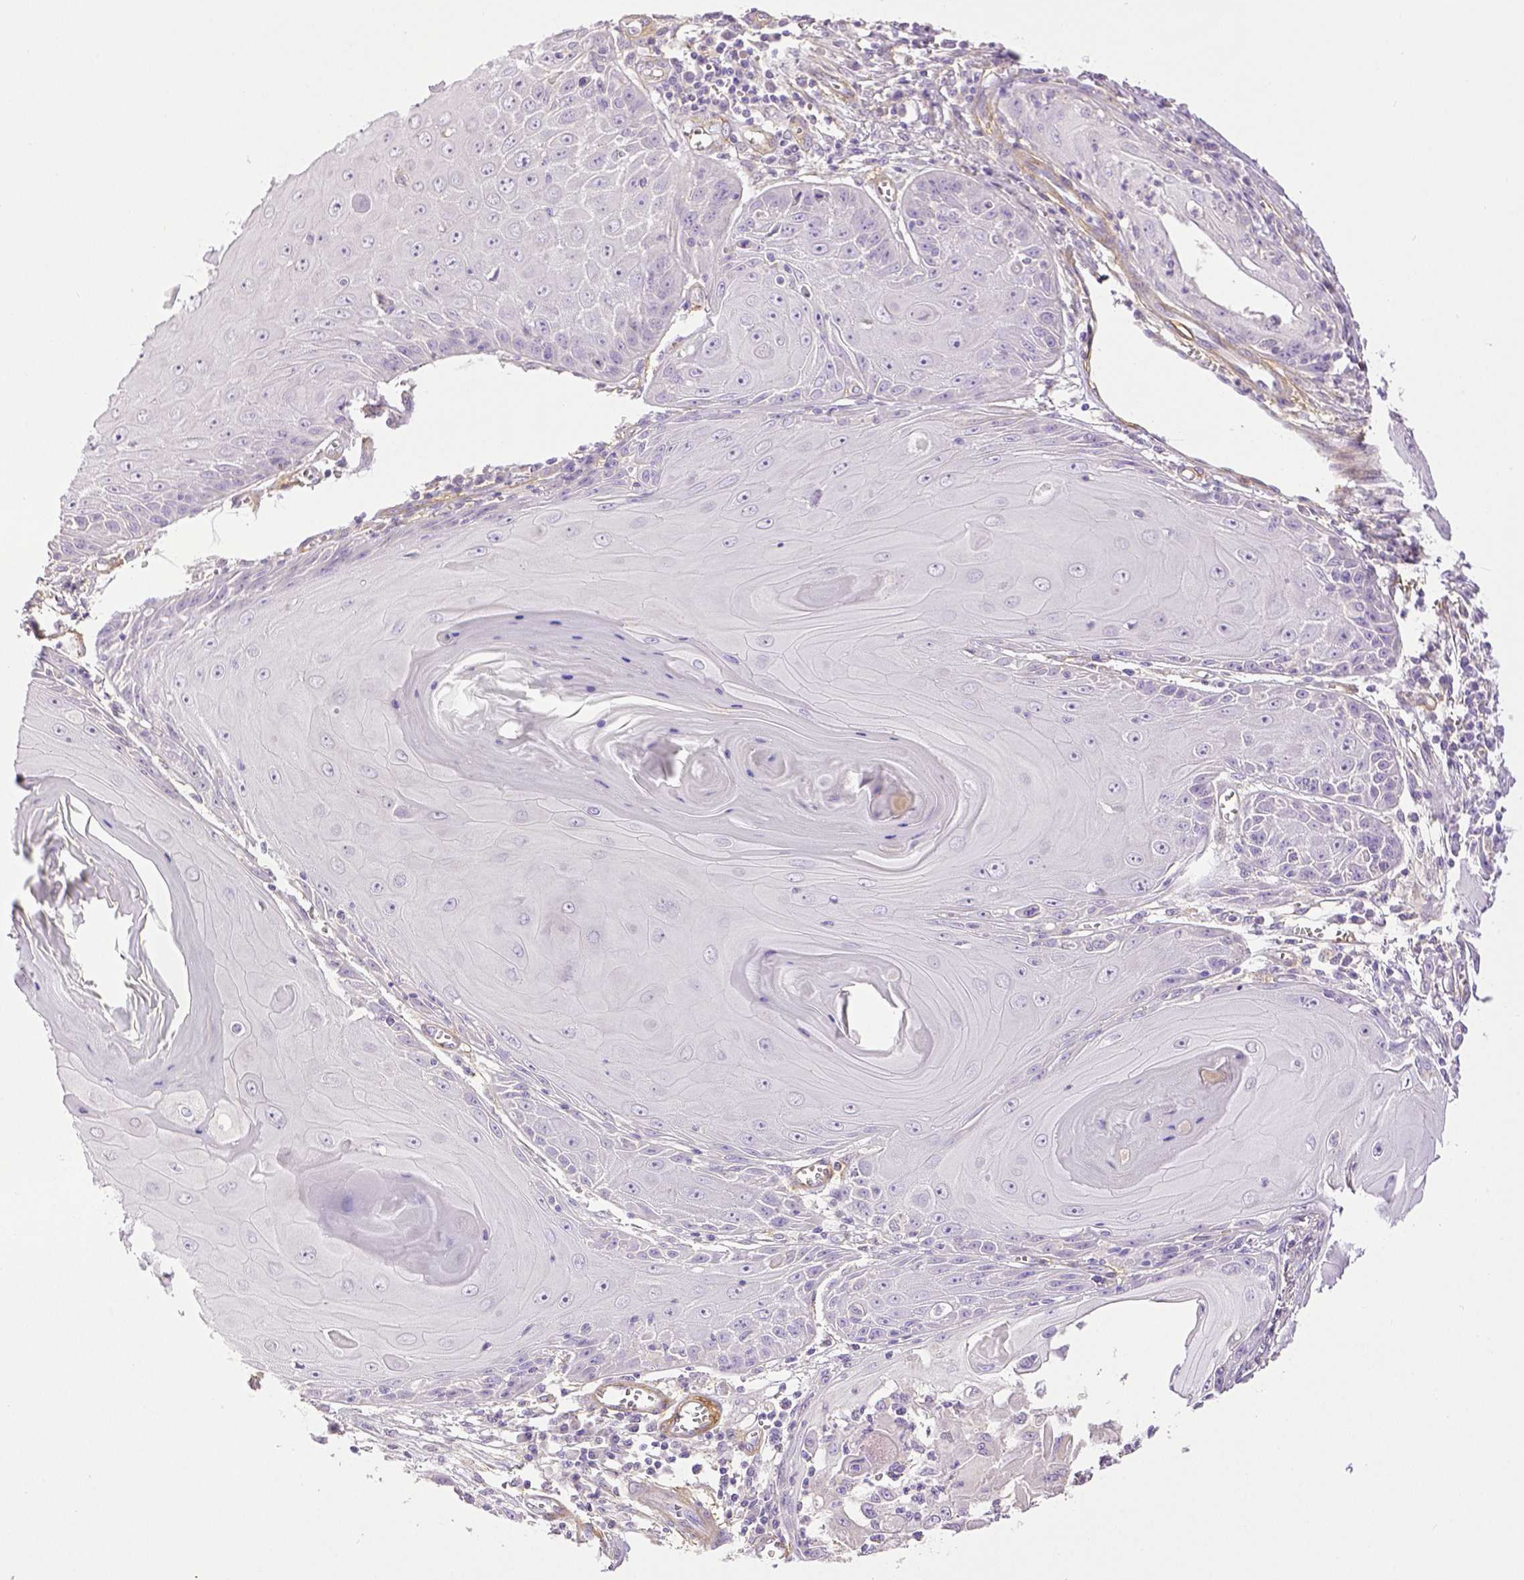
{"staining": {"intensity": "negative", "quantity": "none", "location": "none"}, "tissue": "skin cancer", "cell_type": "Tumor cells", "image_type": "cancer", "snomed": [{"axis": "morphology", "description": "Squamous cell carcinoma, NOS"}, {"axis": "topography", "description": "Skin"}, {"axis": "topography", "description": "Vulva"}], "caption": "Tumor cells show no significant protein expression in skin cancer.", "gene": "THY1", "patient": {"sex": "female", "age": 85}}